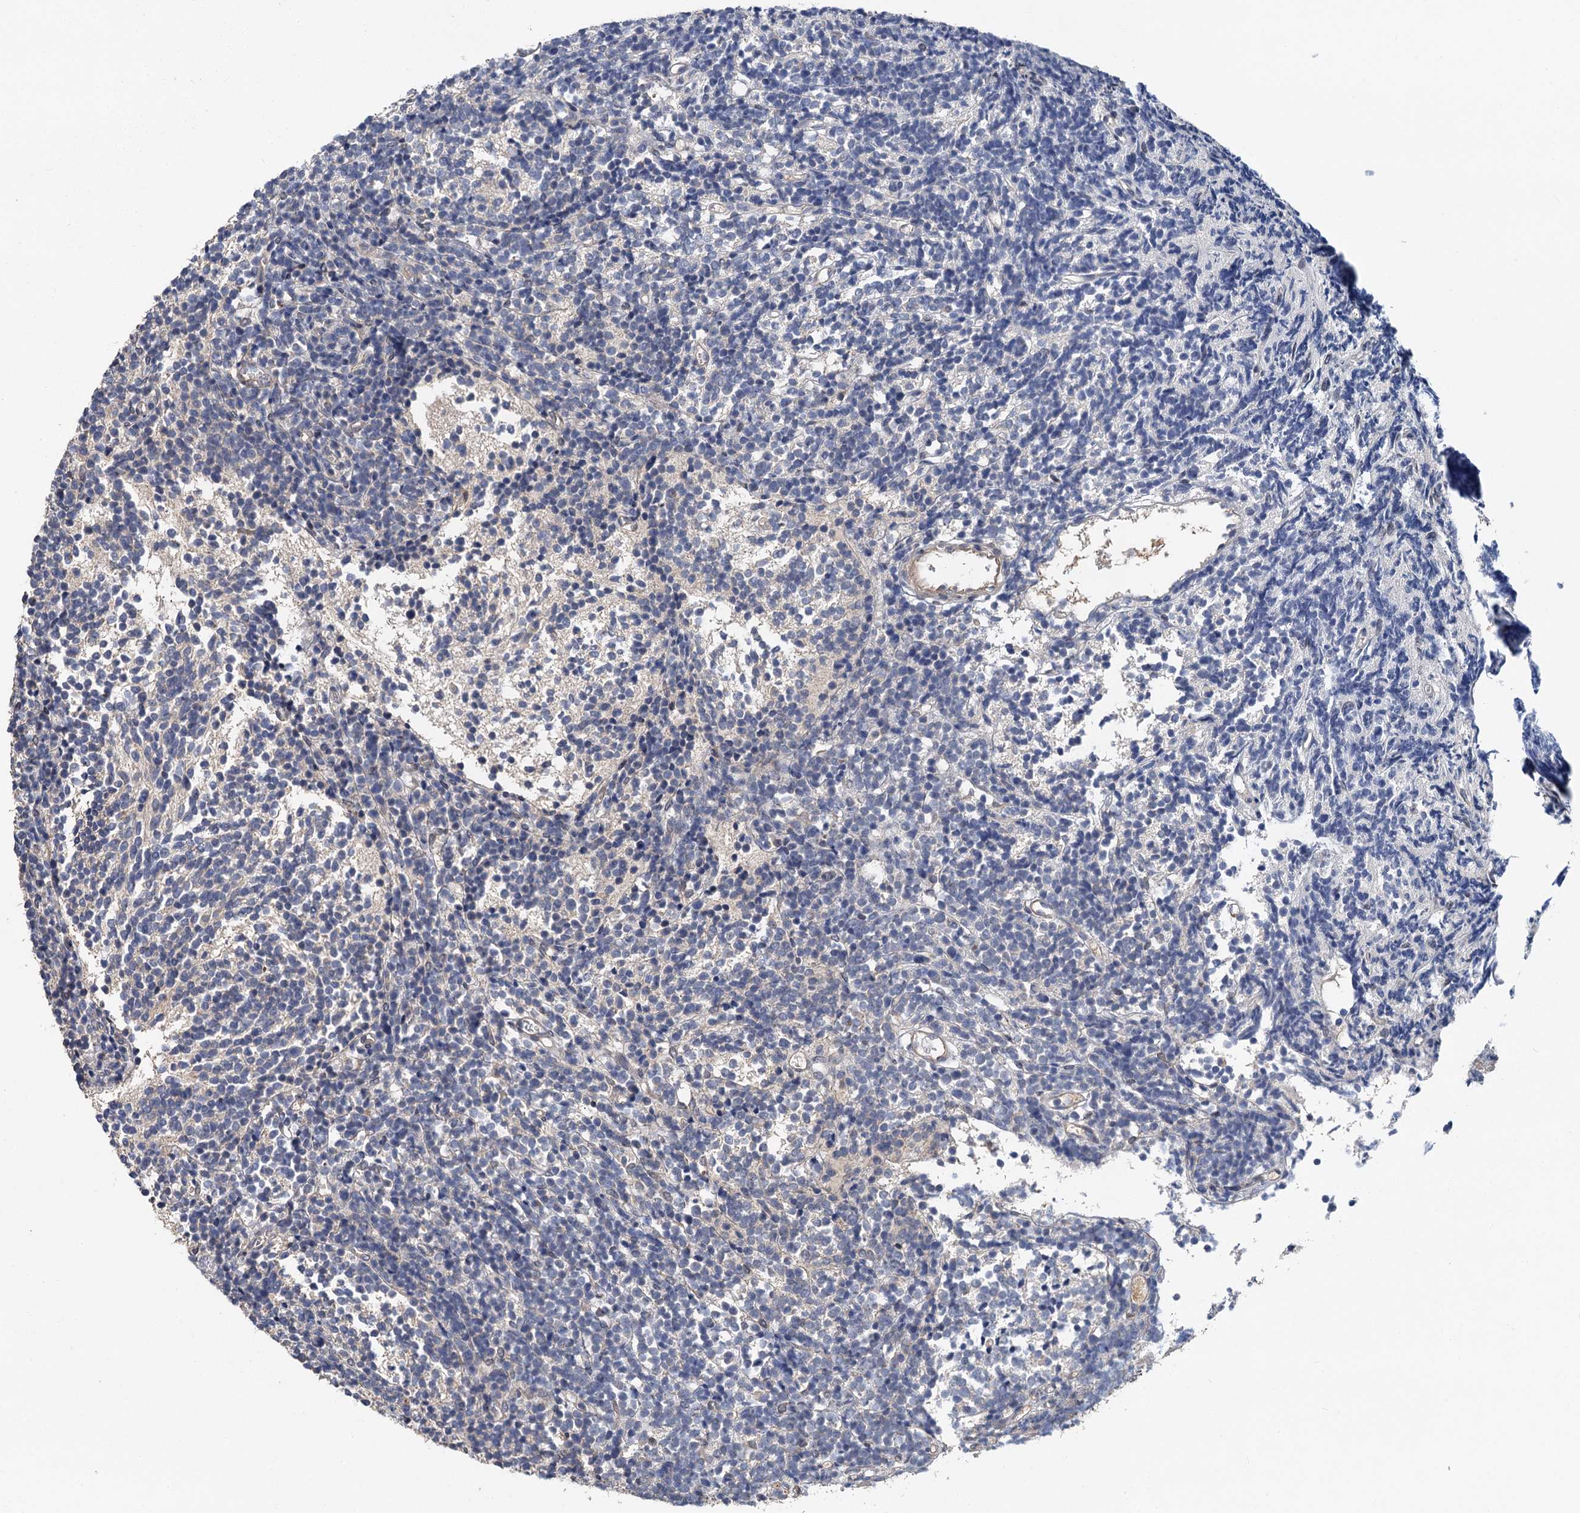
{"staining": {"intensity": "negative", "quantity": "none", "location": "none"}, "tissue": "glioma", "cell_type": "Tumor cells", "image_type": "cancer", "snomed": [{"axis": "morphology", "description": "Glioma, malignant, Low grade"}, {"axis": "topography", "description": "Brain"}], "caption": "Tumor cells show no significant positivity in malignant glioma (low-grade).", "gene": "ZNF324", "patient": {"sex": "female", "age": 1}}